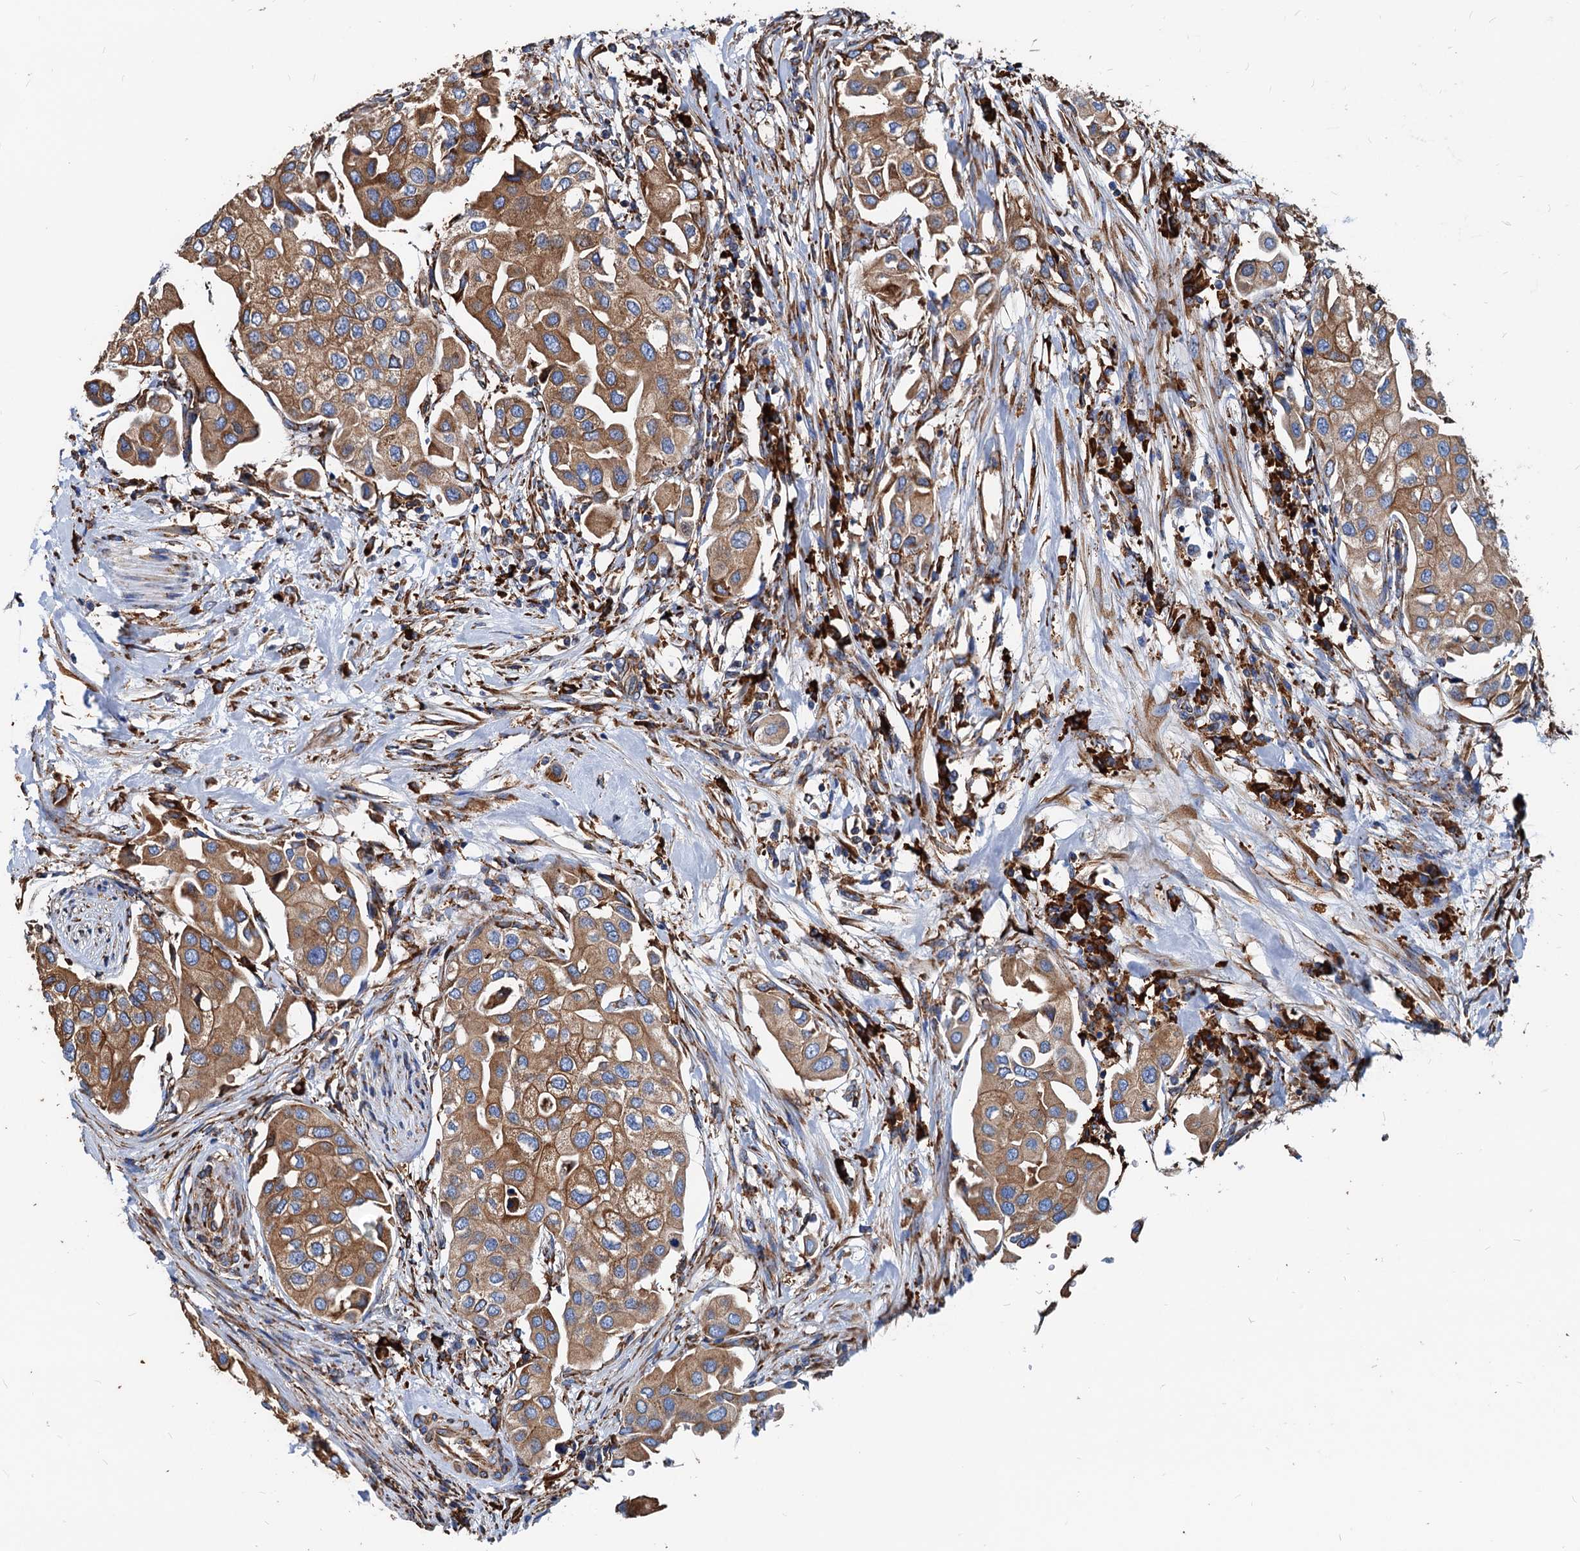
{"staining": {"intensity": "moderate", "quantity": ">75%", "location": "cytoplasmic/membranous"}, "tissue": "urothelial cancer", "cell_type": "Tumor cells", "image_type": "cancer", "snomed": [{"axis": "morphology", "description": "Urothelial carcinoma, High grade"}, {"axis": "topography", "description": "Urinary bladder"}], "caption": "High-grade urothelial carcinoma stained with a protein marker displays moderate staining in tumor cells.", "gene": "HSPA5", "patient": {"sex": "male", "age": 64}}